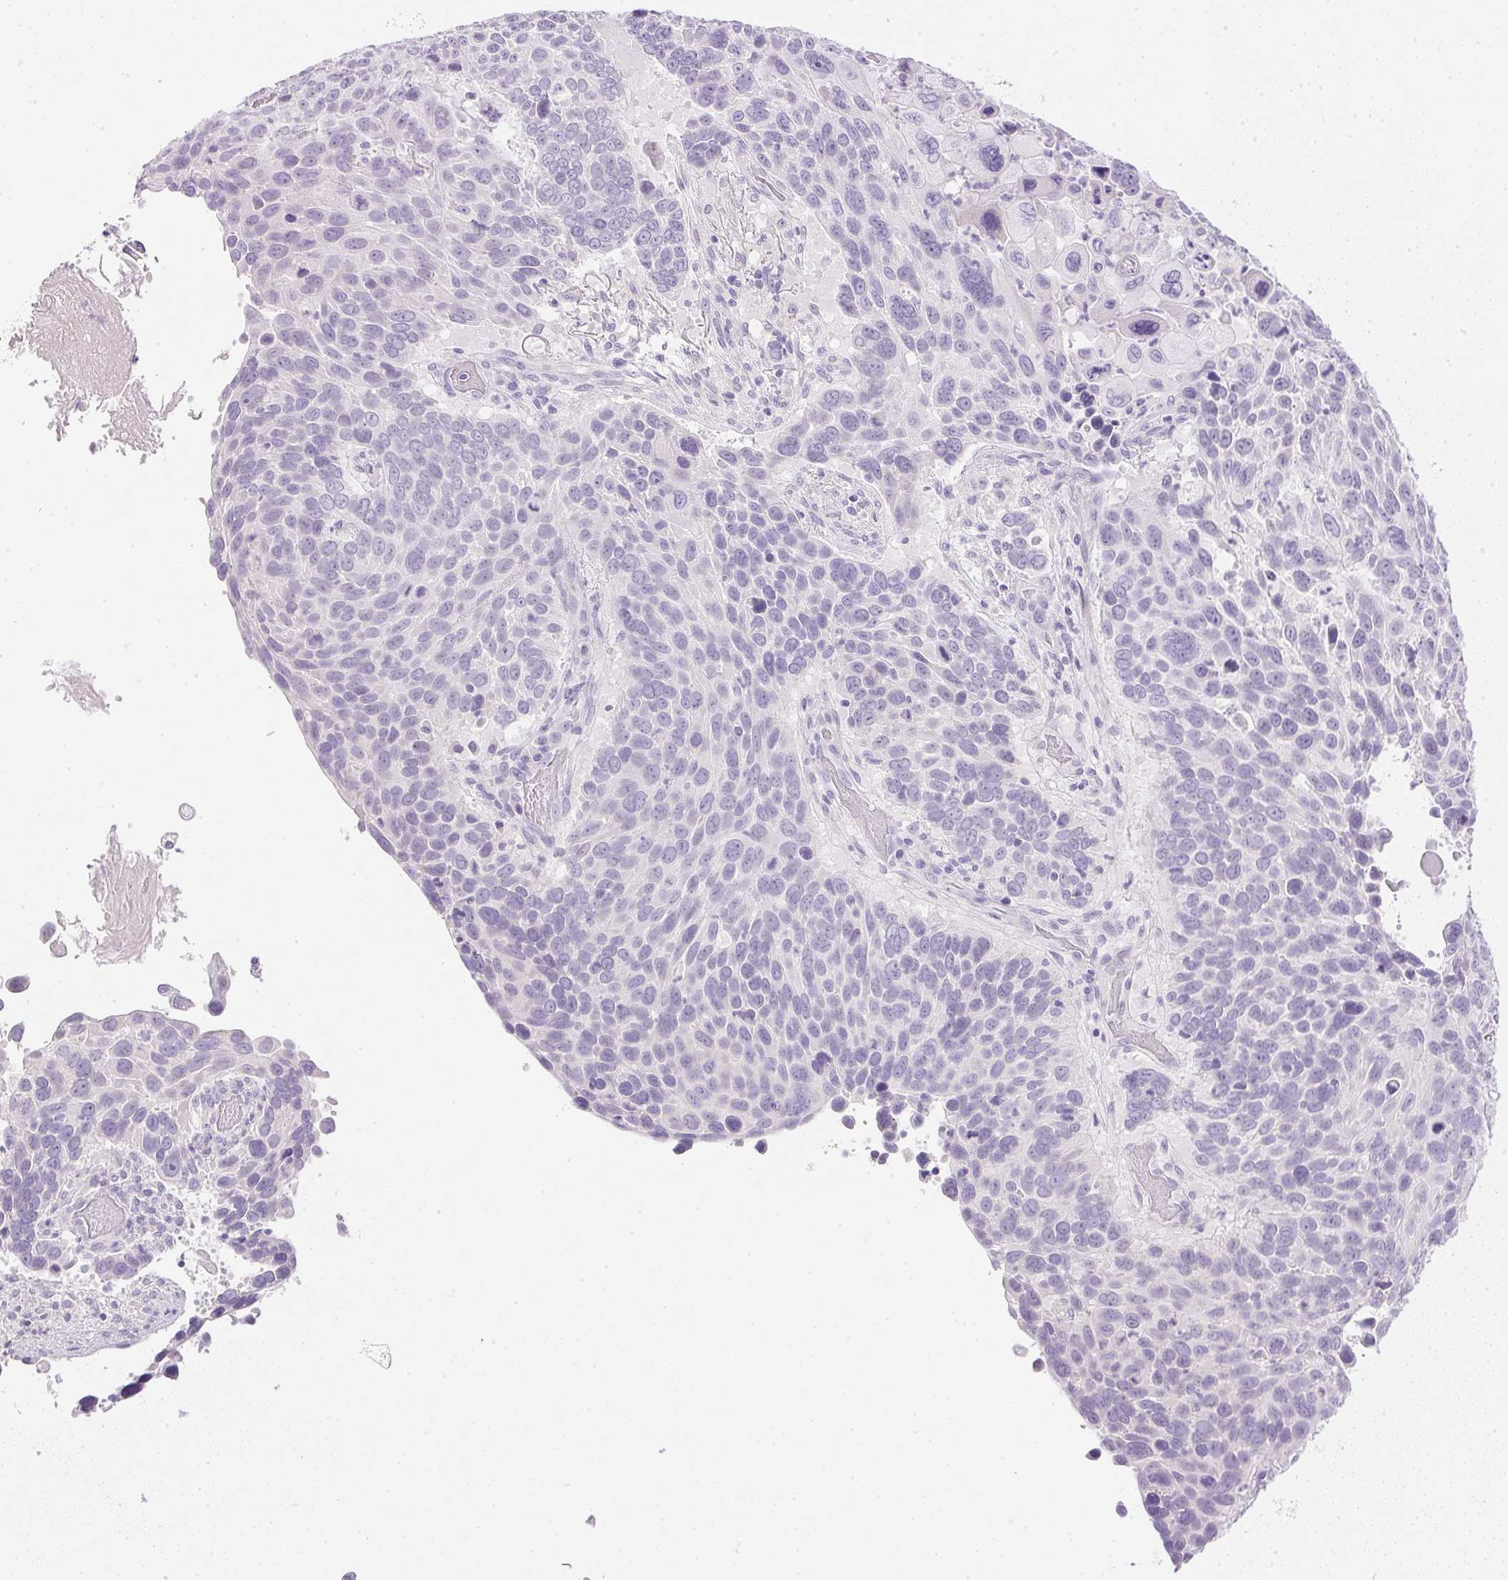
{"staining": {"intensity": "negative", "quantity": "none", "location": "none"}, "tissue": "lung cancer", "cell_type": "Tumor cells", "image_type": "cancer", "snomed": [{"axis": "morphology", "description": "Squamous cell carcinoma, NOS"}, {"axis": "topography", "description": "Lung"}], "caption": "Immunohistochemical staining of lung squamous cell carcinoma shows no significant staining in tumor cells.", "gene": "CTRL", "patient": {"sex": "male", "age": 68}}